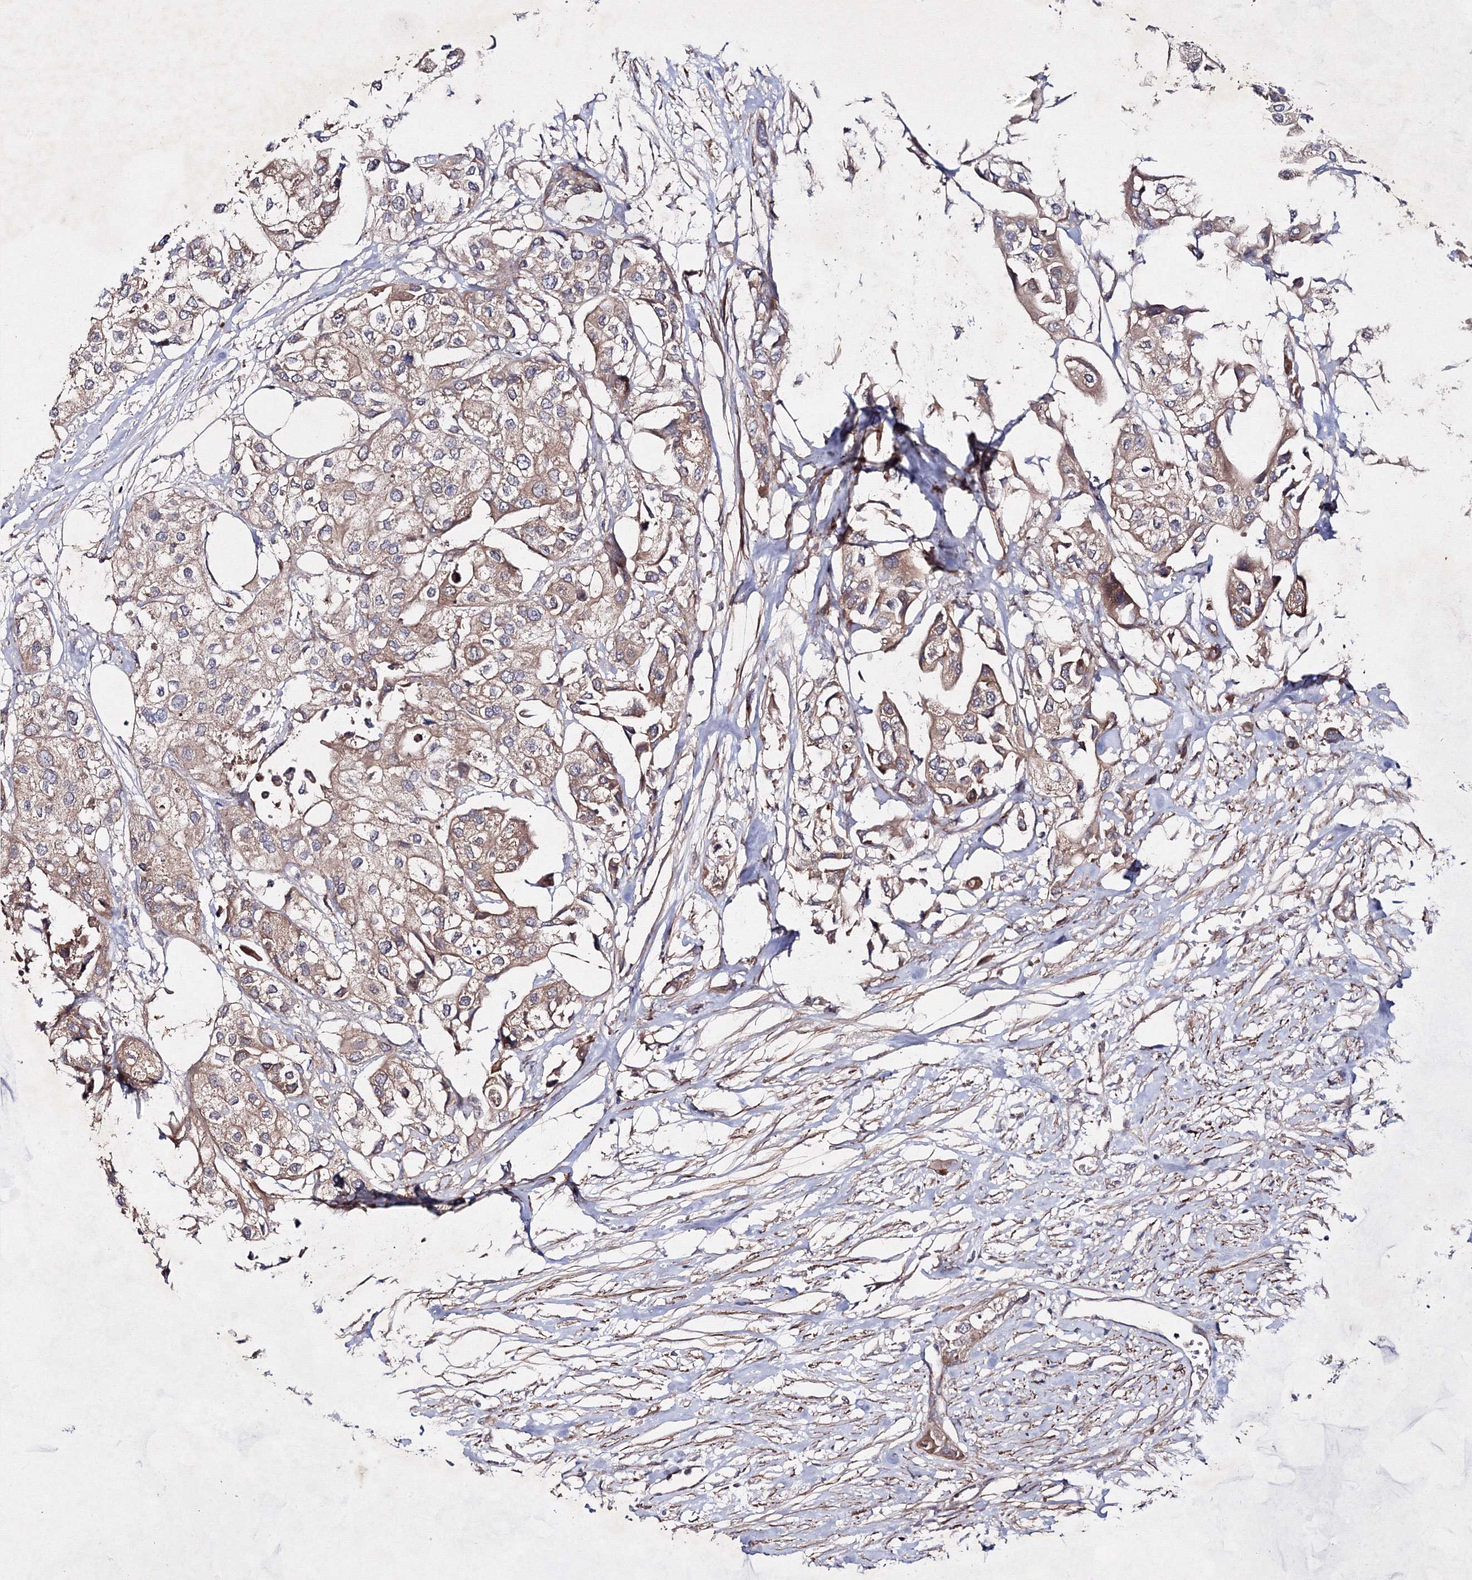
{"staining": {"intensity": "moderate", "quantity": ">75%", "location": "cytoplasmic/membranous"}, "tissue": "urothelial cancer", "cell_type": "Tumor cells", "image_type": "cancer", "snomed": [{"axis": "morphology", "description": "Urothelial carcinoma, High grade"}, {"axis": "topography", "description": "Urinary bladder"}], "caption": "Protein staining demonstrates moderate cytoplasmic/membranous expression in about >75% of tumor cells in urothelial cancer.", "gene": "GFM1", "patient": {"sex": "male", "age": 64}}